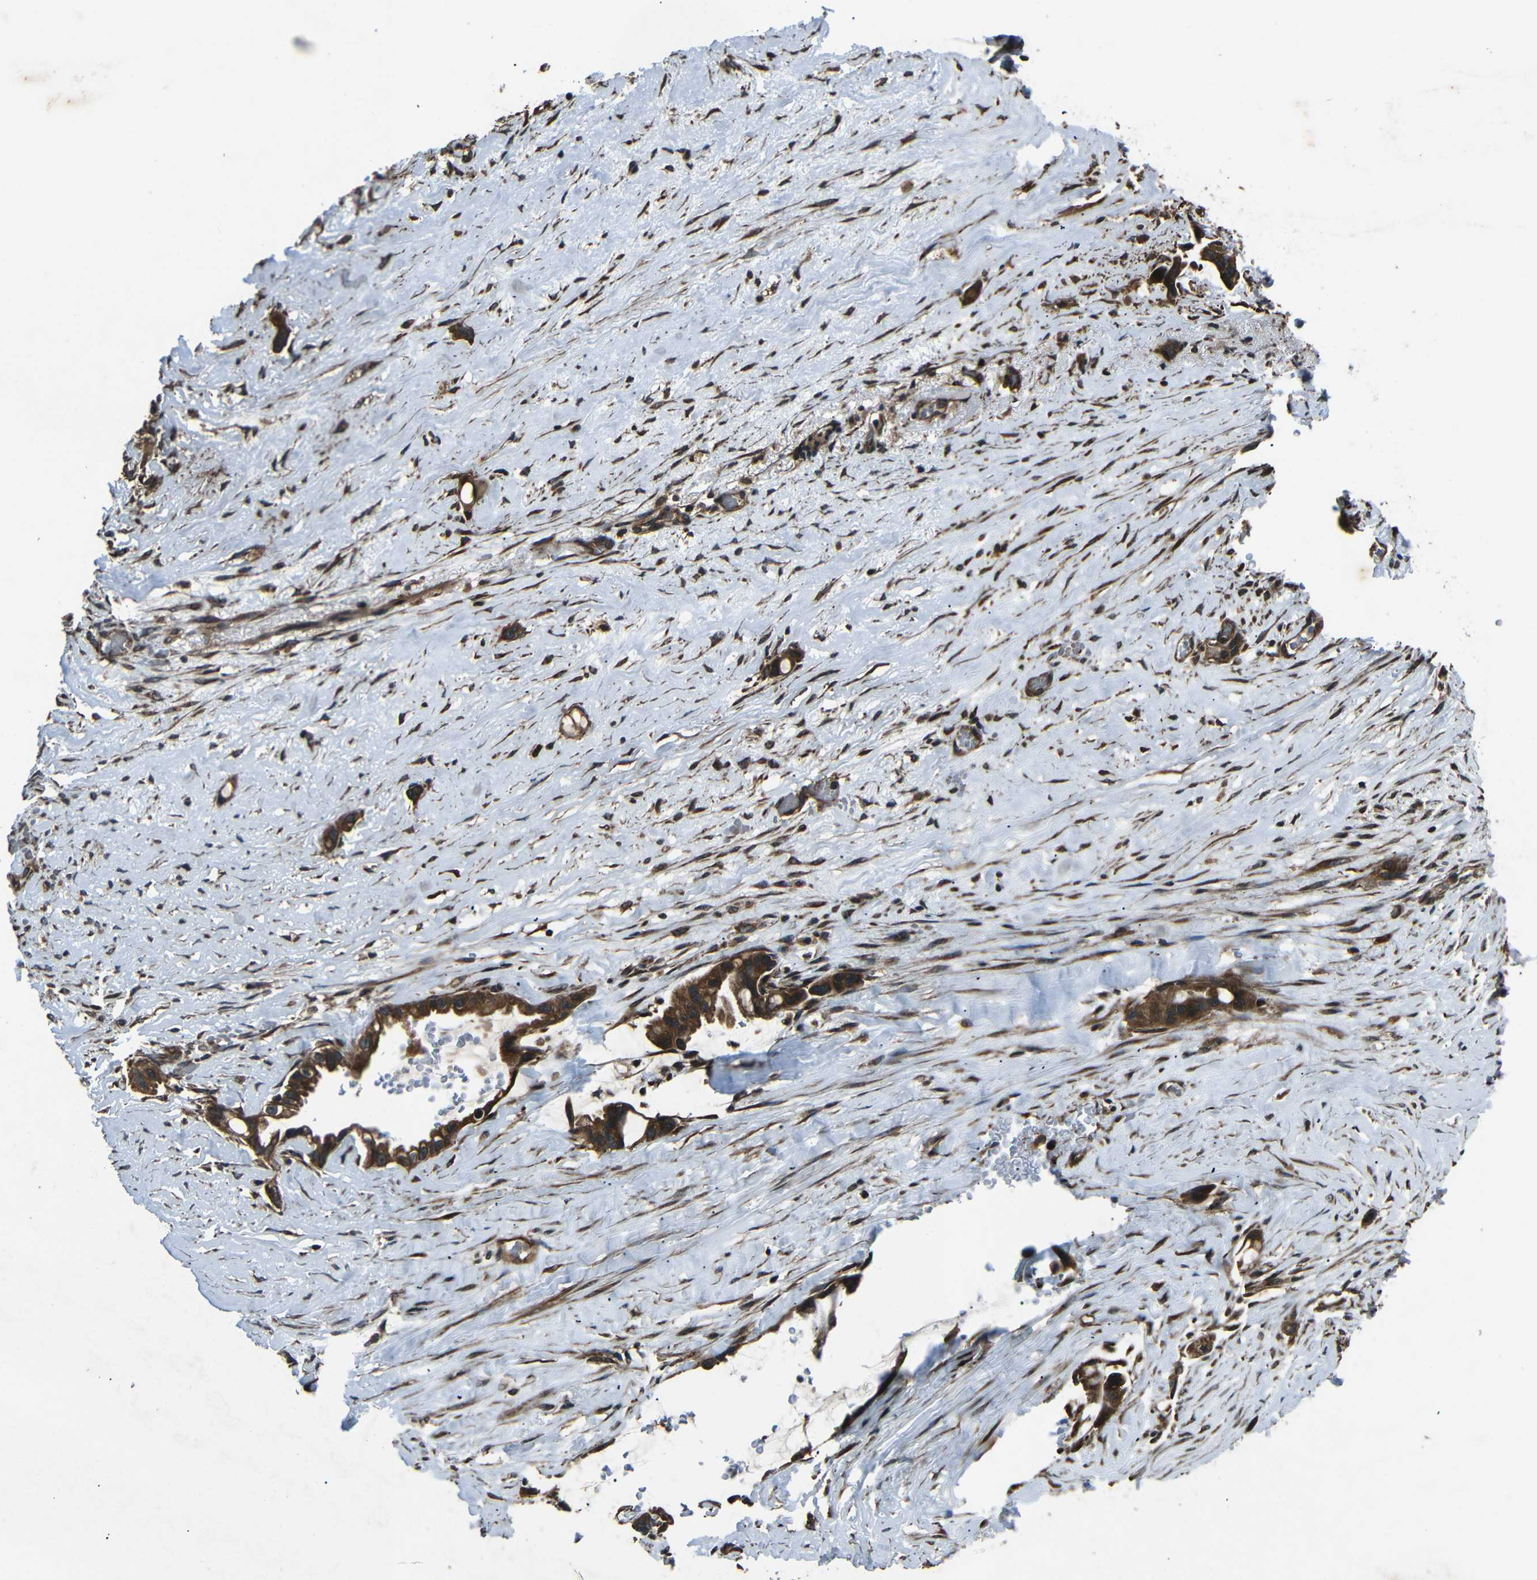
{"staining": {"intensity": "strong", "quantity": ">75%", "location": "cytoplasmic/membranous"}, "tissue": "liver cancer", "cell_type": "Tumor cells", "image_type": "cancer", "snomed": [{"axis": "morphology", "description": "Cholangiocarcinoma"}, {"axis": "topography", "description": "Liver"}], "caption": "The immunohistochemical stain shows strong cytoplasmic/membranous expression in tumor cells of liver cholangiocarcinoma tissue.", "gene": "PLK2", "patient": {"sex": "female", "age": 65}}